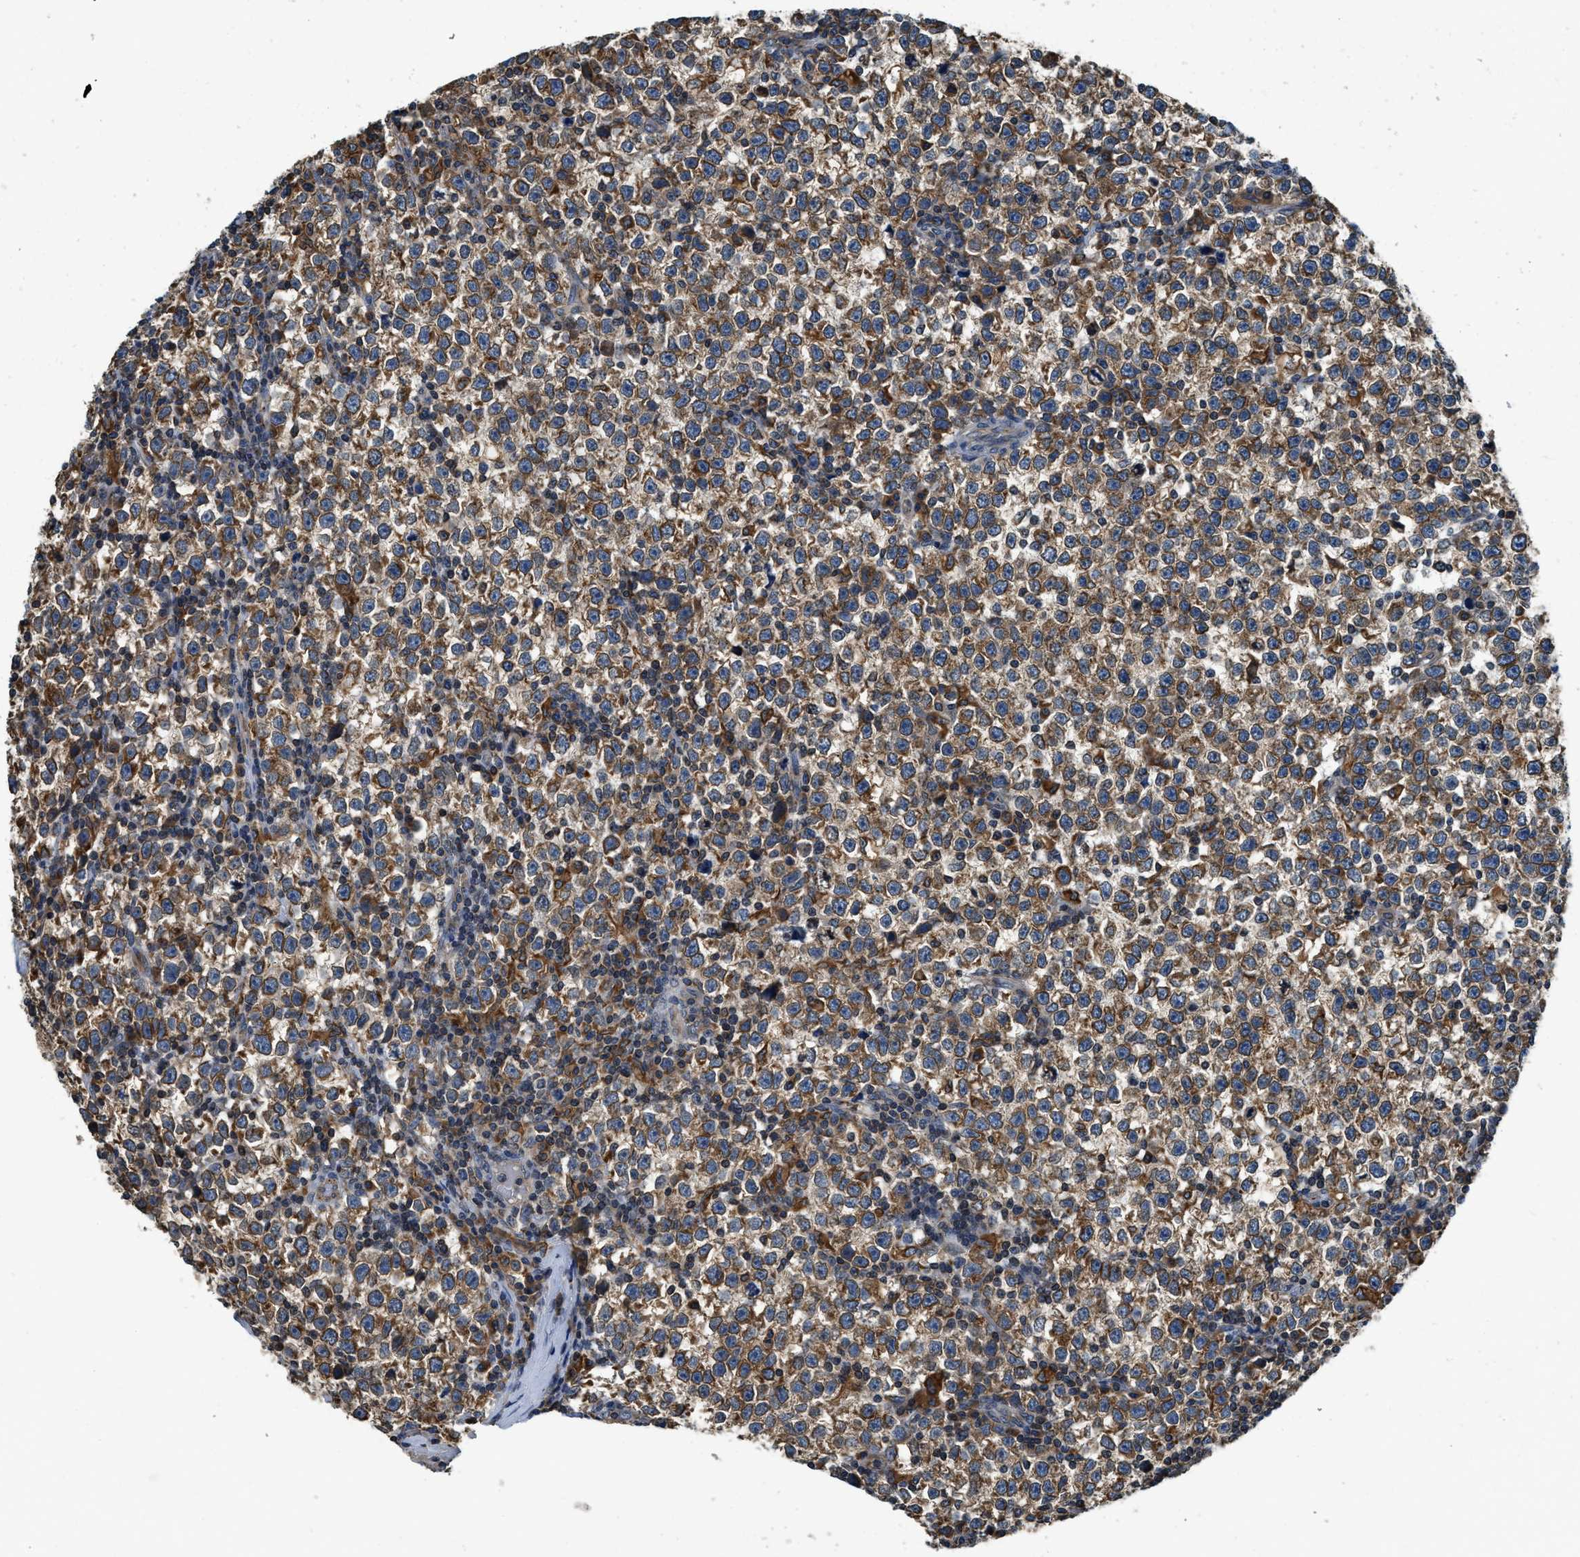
{"staining": {"intensity": "moderate", "quantity": ">75%", "location": "cytoplasmic/membranous"}, "tissue": "testis cancer", "cell_type": "Tumor cells", "image_type": "cancer", "snomed": [{"axis": "morphology", "description": "Seminoma, NOS"}, {"axis": "topography", "description": "Testis"}], "caption": "Moderate cytoplasmic/membranous protein expression is appreciated in approximately >75% of tumor cells in testis cancer. (IHC, brightfield microscopy, high magnification).", "gene": "BCAP31", "patient": {"sex": "male", "age": 43}}